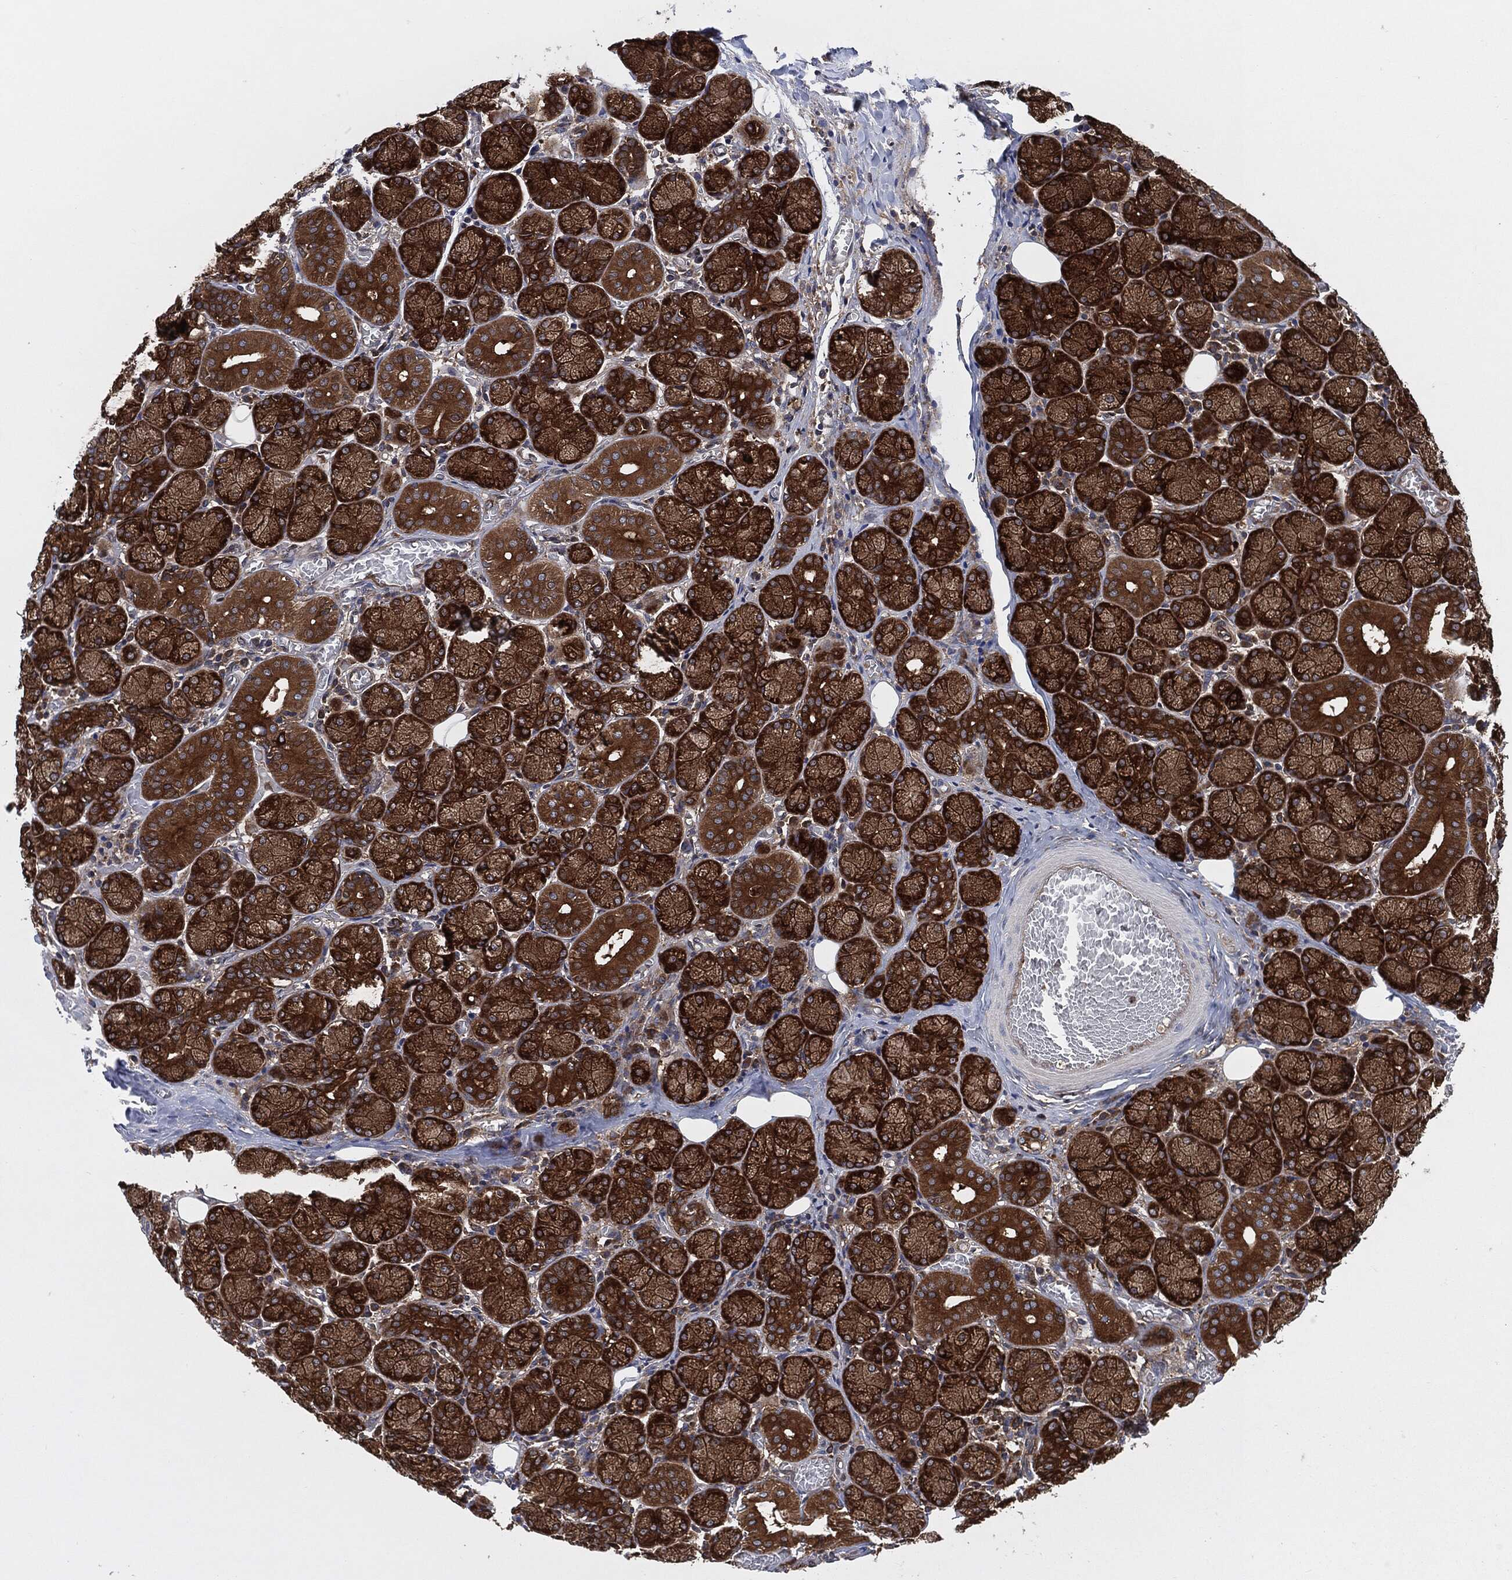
{"staining": {"intensity": "strong", "quantity": ">75%", "location": "cytoplasmic/membranous"}, "tissue": "salivary gland", "cell_type": "Glandular cells", "image_type": "normal", "snomed": [{"axis": "morphology", "description": "Normal tissue, NOS"}, {"axis": "topography", "description": "Salivary gland"}, {"axis": "topography", "description": "Peripheral nerve tissue"}], "caption": "This histopathology image reveals immunohistochemistry (IHC) staining of normal salivary gland, with high strong cytoplasmic/membranous positivity in about >75% of glandular cells.", "gene": "XPNPEP1", "patient": {"sex": "female", "age": 24}}